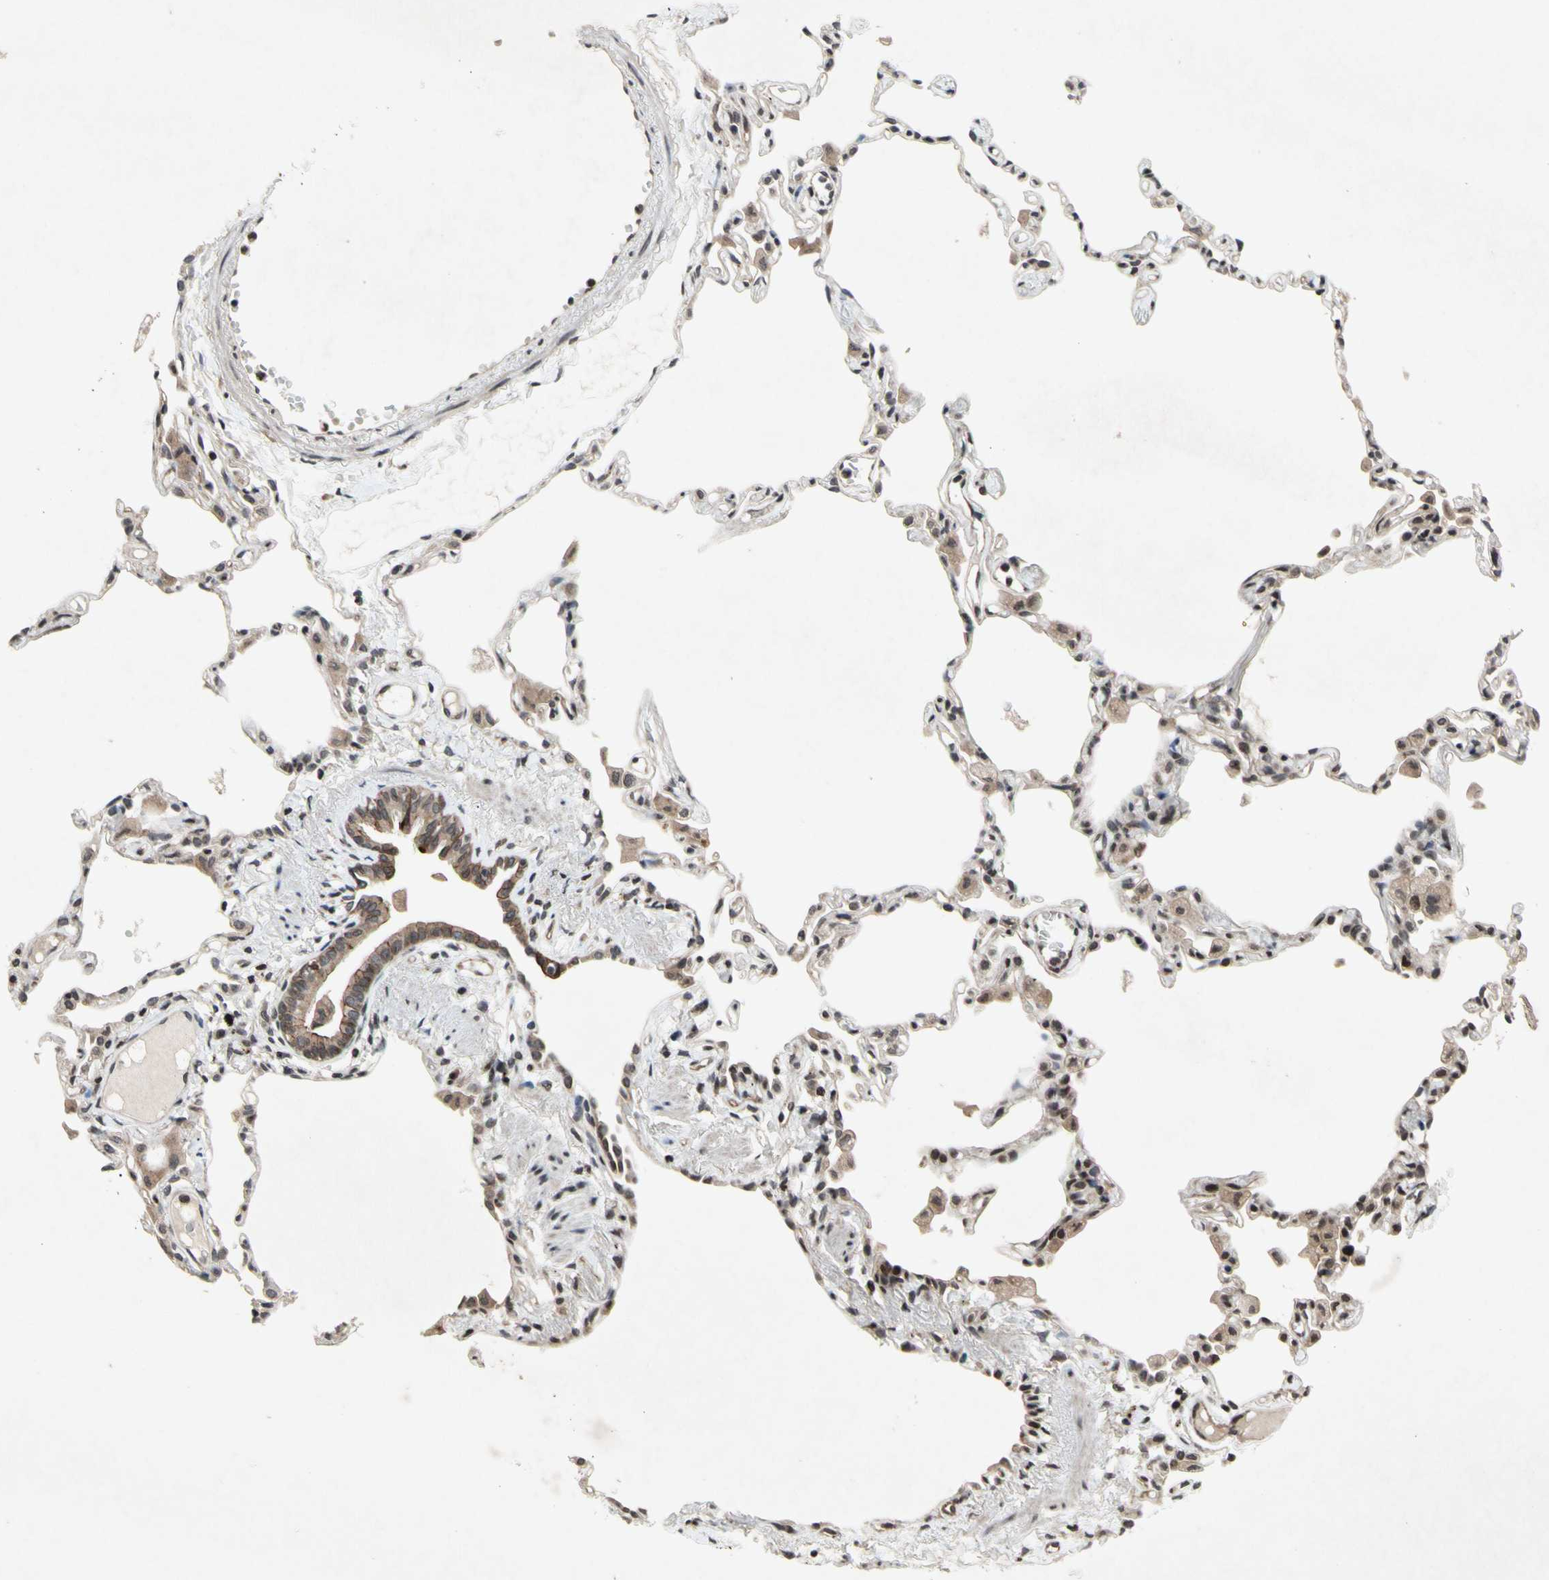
{"staining": {"intensity": "weak", "quantity": "25%-75%", "location": "cytoplasmic/membranous,nuclear"}, "tissue": "lung", "cell_type": "Alveolar cells", "image_type": "normal", "snomed": [{"axis": "morphology", "description": "Normal tissue, NOS"}, {"axis": "topography", "description": "Lung"}], "caption": "This micrograph displays immunohistochemistry staining of unremarkable human lung, with low weak cytoplasmic/membranous,nuclear expression in about 25%-75% of alveolar cells.", "gene": "XPO1", "patient": {"sex": "female", "age": 49}}